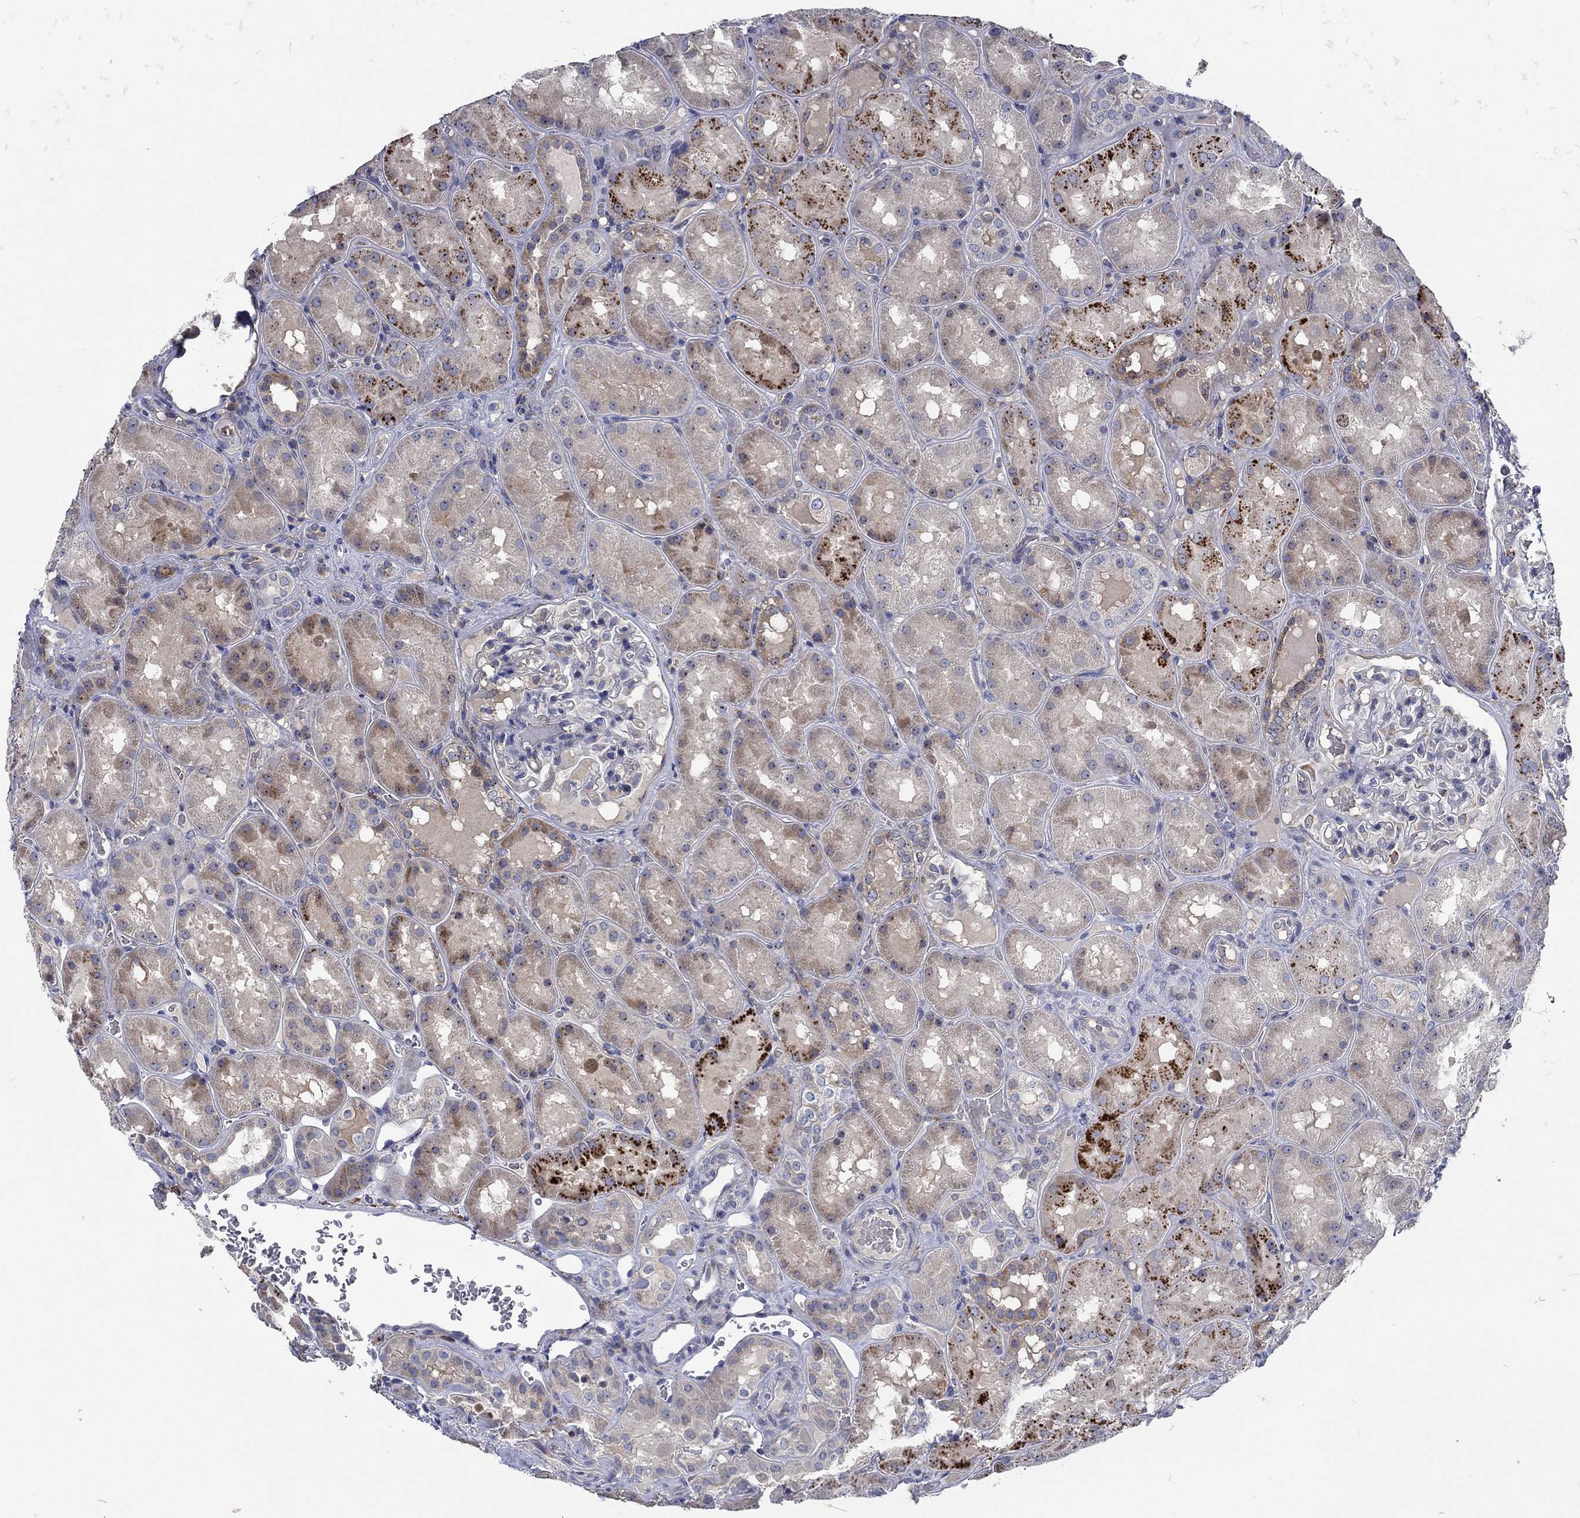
{"staining": {"intensity": "weak", "quantity": "<25%", "location": "cytoplasmic/membranous"}, "tissue": "kidney", "cell_type": "Cells in glomeruli", "image_type": "normal", "snomed": [{"axis": "morphology", "description": "Normal tissue, NOS"}, {"axis": "topography", "description": "Kidney"}], "caption": "IHC image of unremarkable human kidney stained for a protein (brown), which shows no positivity in cells in glomeruli. Brightfield microscopy of IHC stained with DAB (3,3'-diaminobenzidine) (brown) and hematoxylin (blue), captured at high magnification.", "gene": "MMP24", "patient": {"sex": "male", "age": 73}}